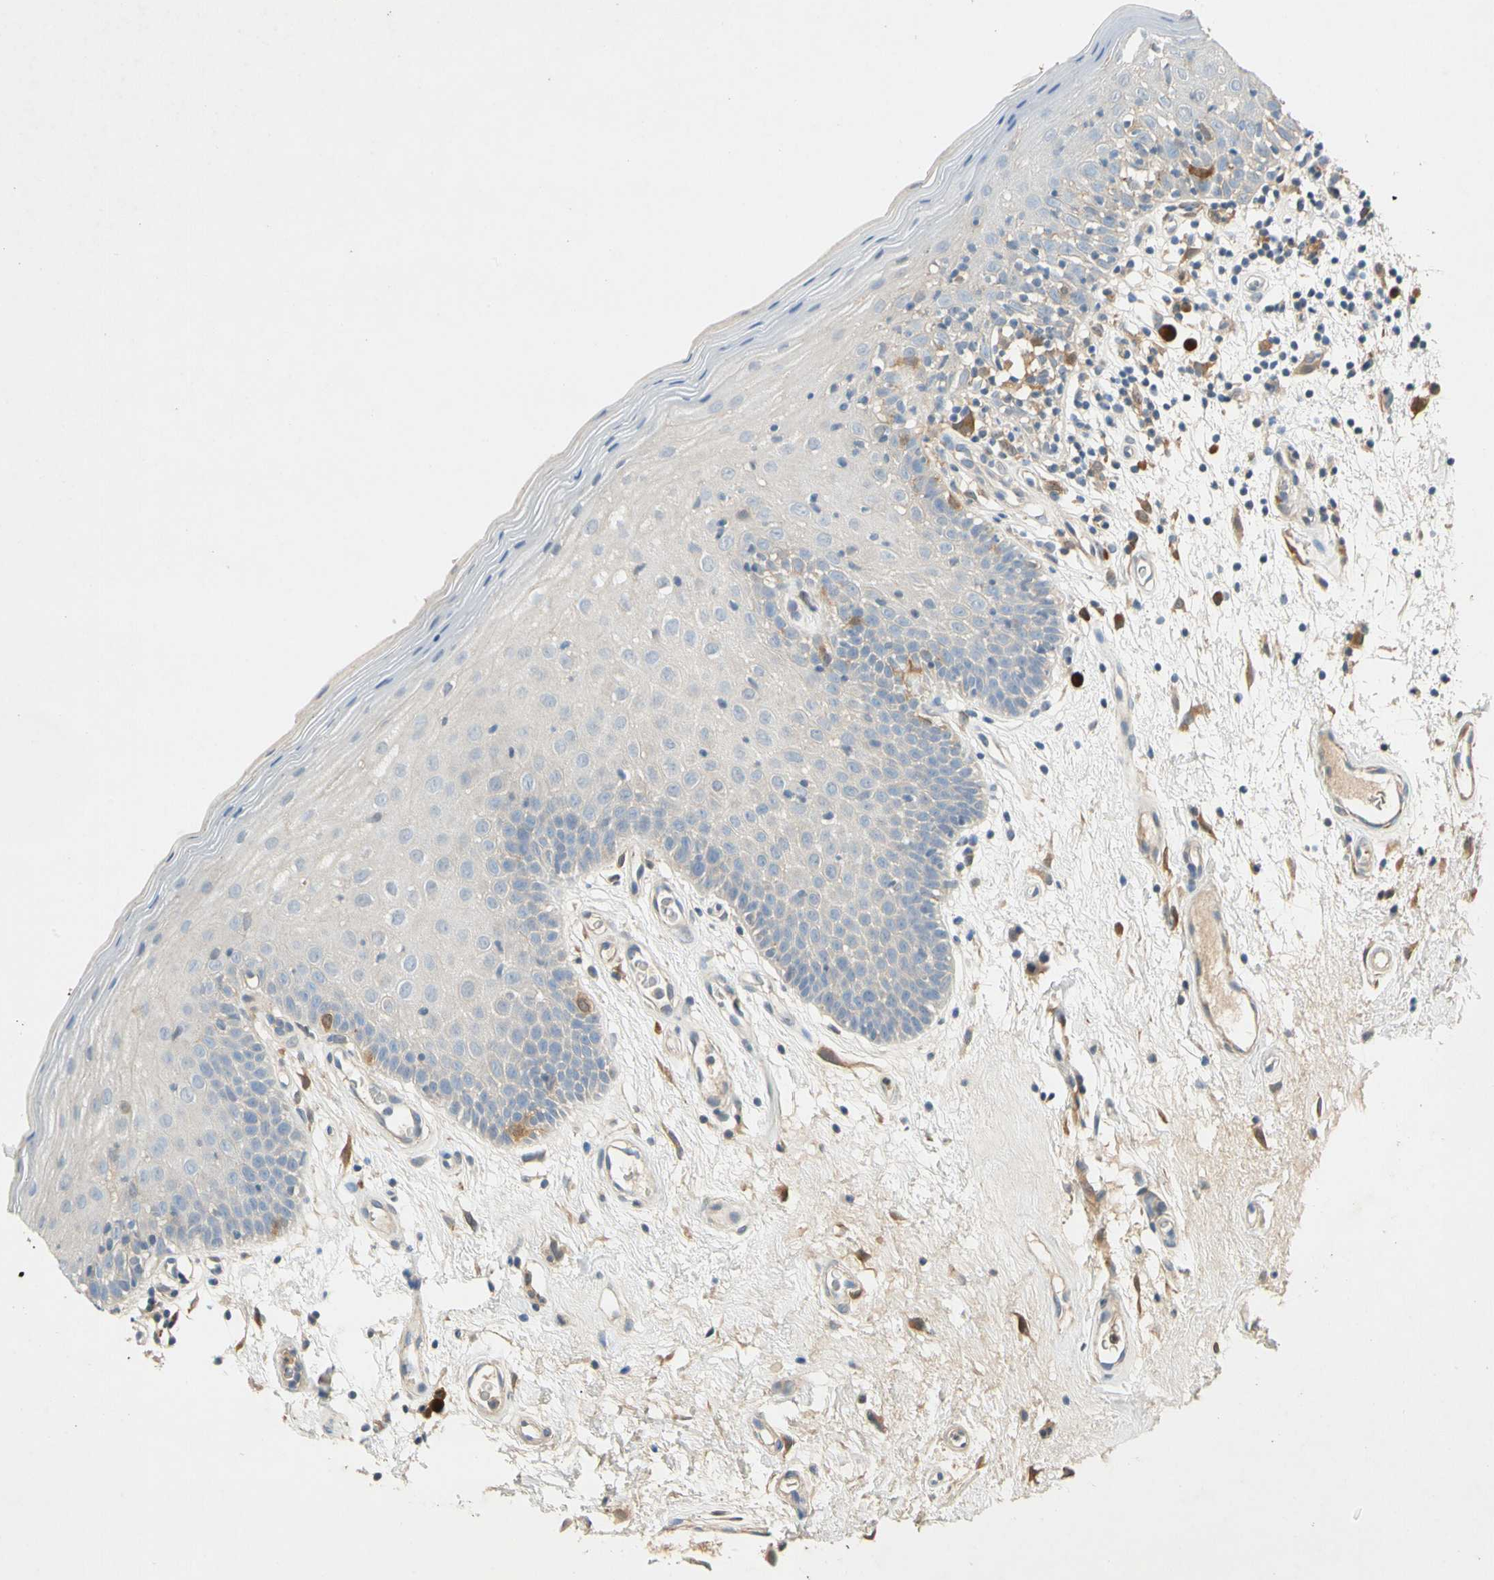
{"staining": {"intensity": "weak", "quantity": "25%-75%", "location": "cytoplasmic/membranous"}, "tissue": "oral mucosa", "cell_type": "Squamous epithelial cells", "image_type": "normal", "snomed": [{"axis": "morphology", "description": "Normal tissue, NOS"}, {"axis": "morphology", "description": "Squamous cell carcinoma, NOS"}, {"axis": "topography", "description": "Skeletal muscle"}, {"axis": "topography", "description": "Oral tissue"}, {"axis": "topography", "description": "Head-Neck"}], "caption": "Immunohistochemistry (IHC) of normal human oral mucosa displays low levels of weak cytoplasmic/membranous expression in about 25%-75% of squamous epithelial cells.", "gene": "WIPI1", "patient": {"sex": "male", "age": 71}}